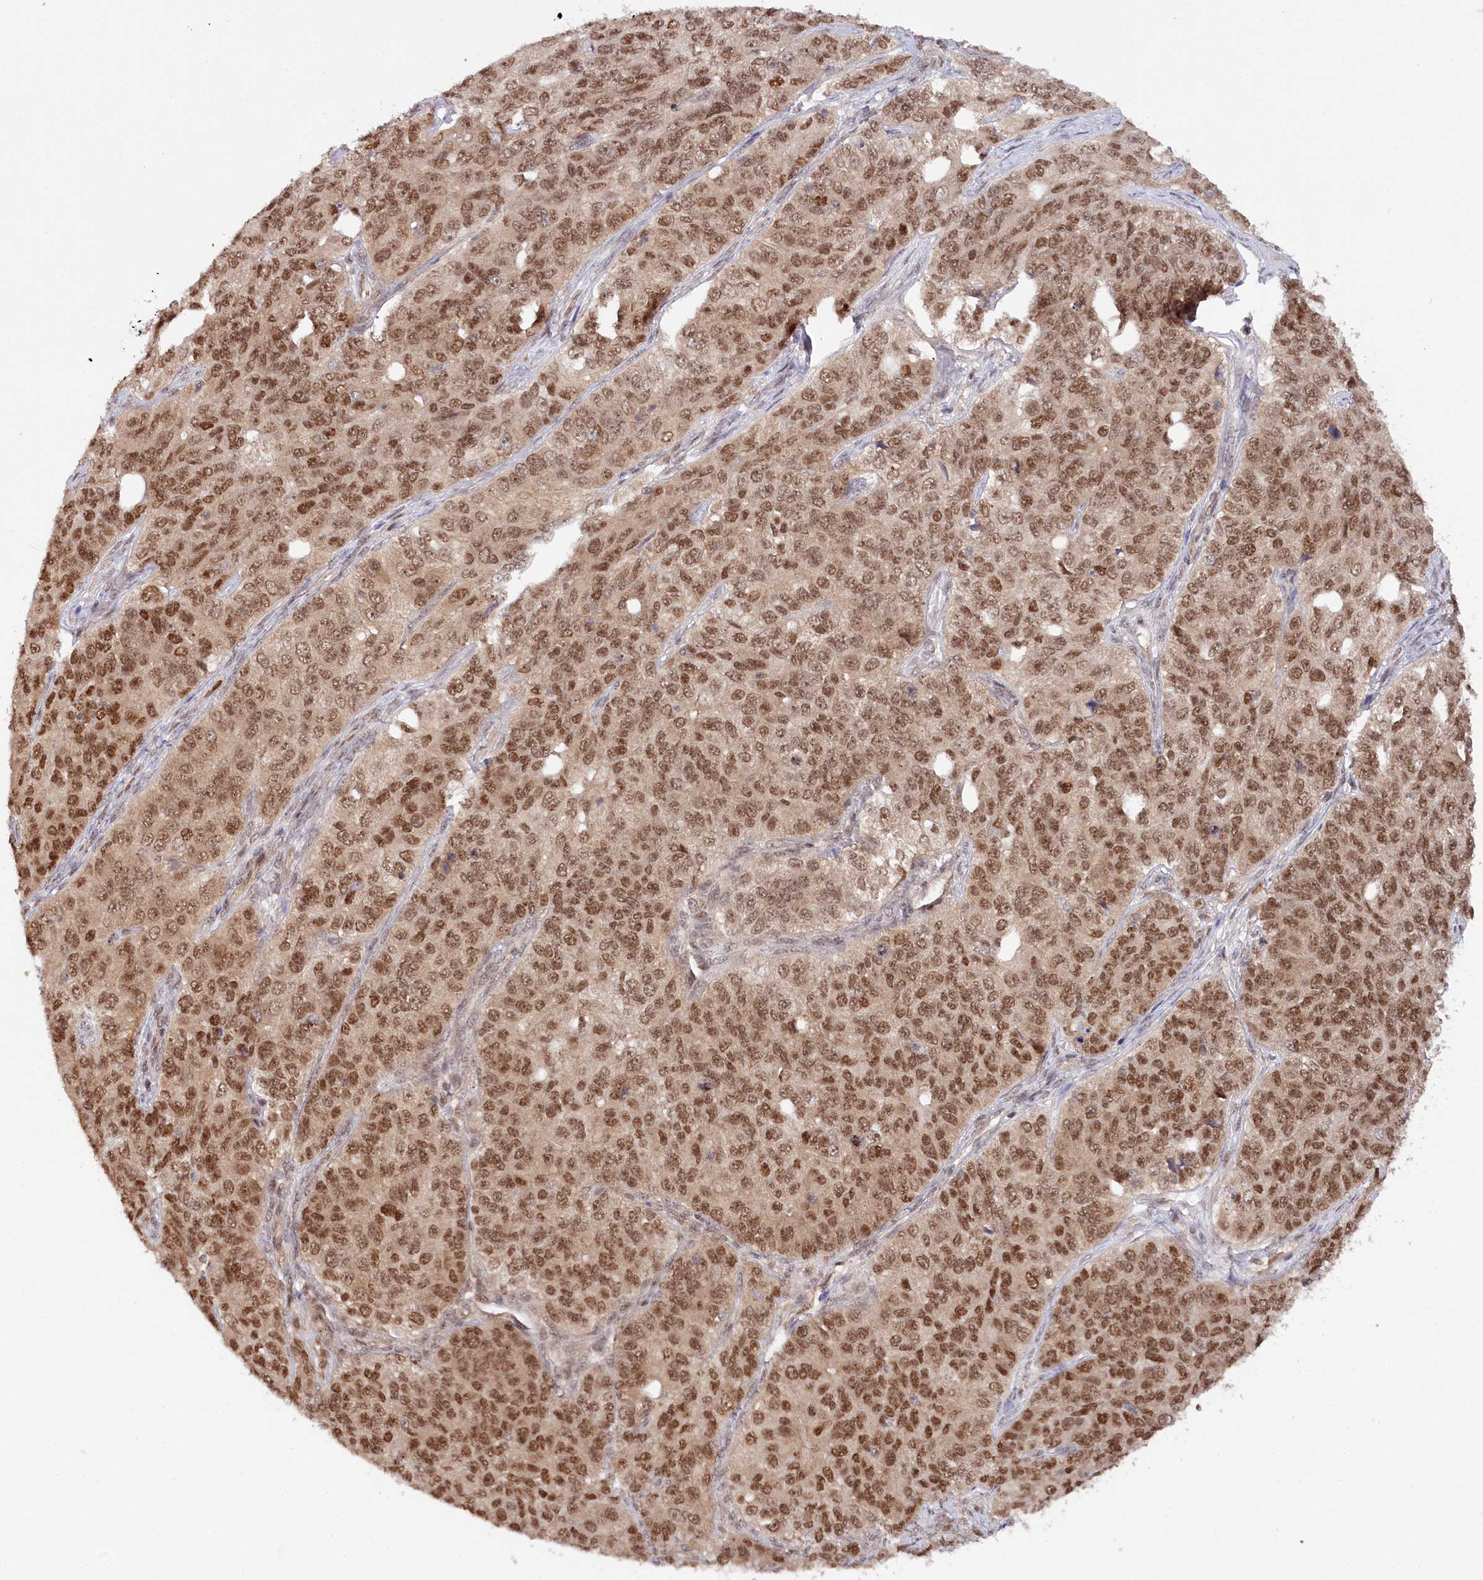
{"staining": {"intensity": "moderate", "quantity": ">75%", "location": "cytoplasmic/membranous,nuclear"}, "tissue": "ovarian cancer", "cell_type": "Tumor cells", "image_type": "cancer", "snomed": [{"axis": "morphology", "description": "Carcinoma, endometroid"}, {"axis": "topography", "description": "Ovary"}], "caption": "A brown stain highlights moderate cytoplasmic/membranous and nuclear staining of a protein in endometroid carcinoma (ovarian) tumor cells.", "gene": "CCDC65", "patient": {"sex": "female", "age": 51}}